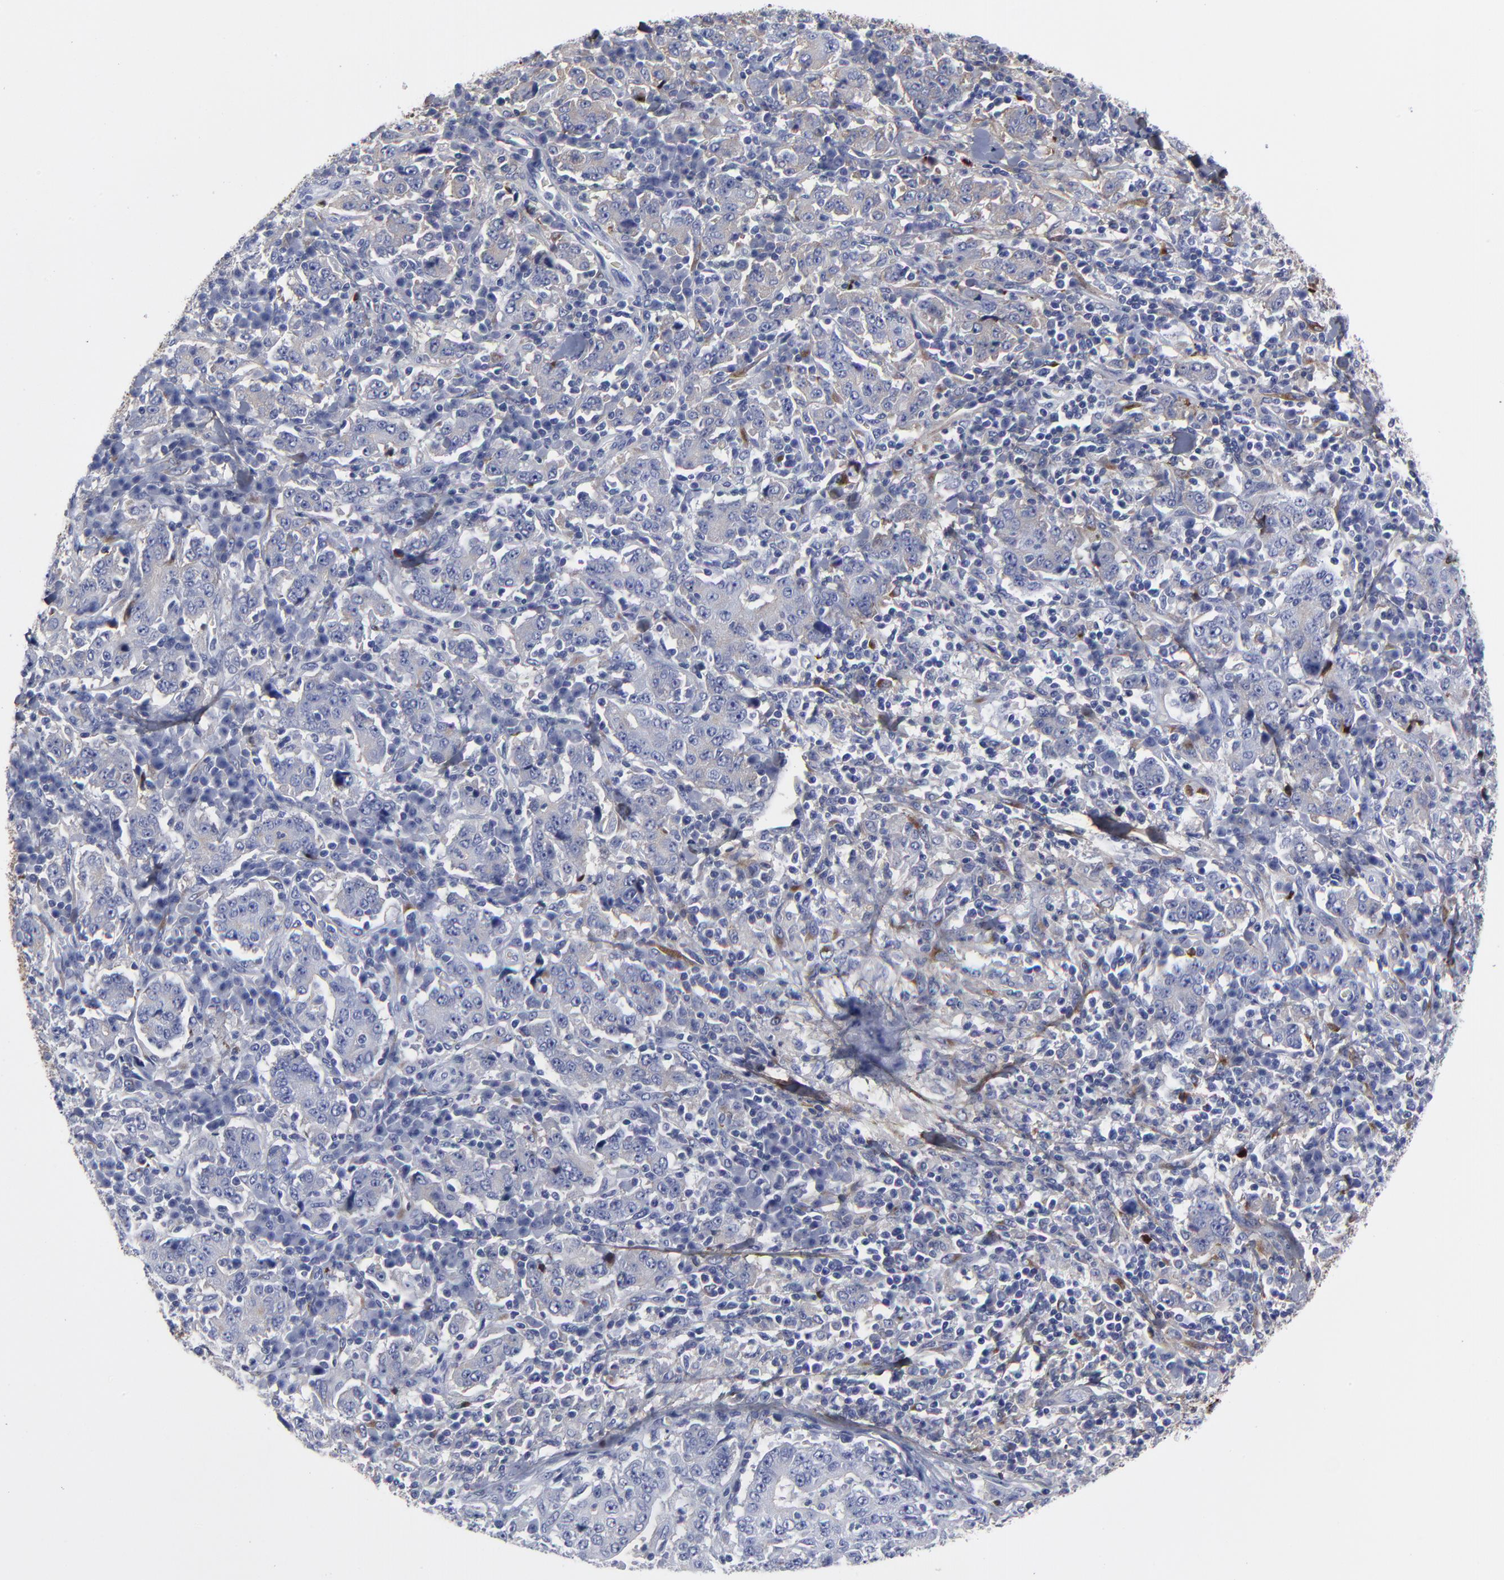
{"staining": {"intensity": "weak", "quantity": "25%-75%", "location": "cytoplasmic/membranous"}, "tissue": "stomach cancer", "cell_type": "Tumor cells", "image_type": "cancer", "snomed": [{"axis": "morphology", "description": "Normal tissue, NOS"}, {"axis": "morphology", "description": "Adenocarcinoma, NOS"}, {"axis": "topography", "description": "Stomach, upper"}, {"axis": "topography", "description": "Stomach"}], "caption": "Tumor cells display low levels of weak cytoplasmic/membranous positivity in about 25%-75% of cells in stomach adenocarcinoma.", "gene": "DCN", "patient": {"sex": "male", "age": 59}}